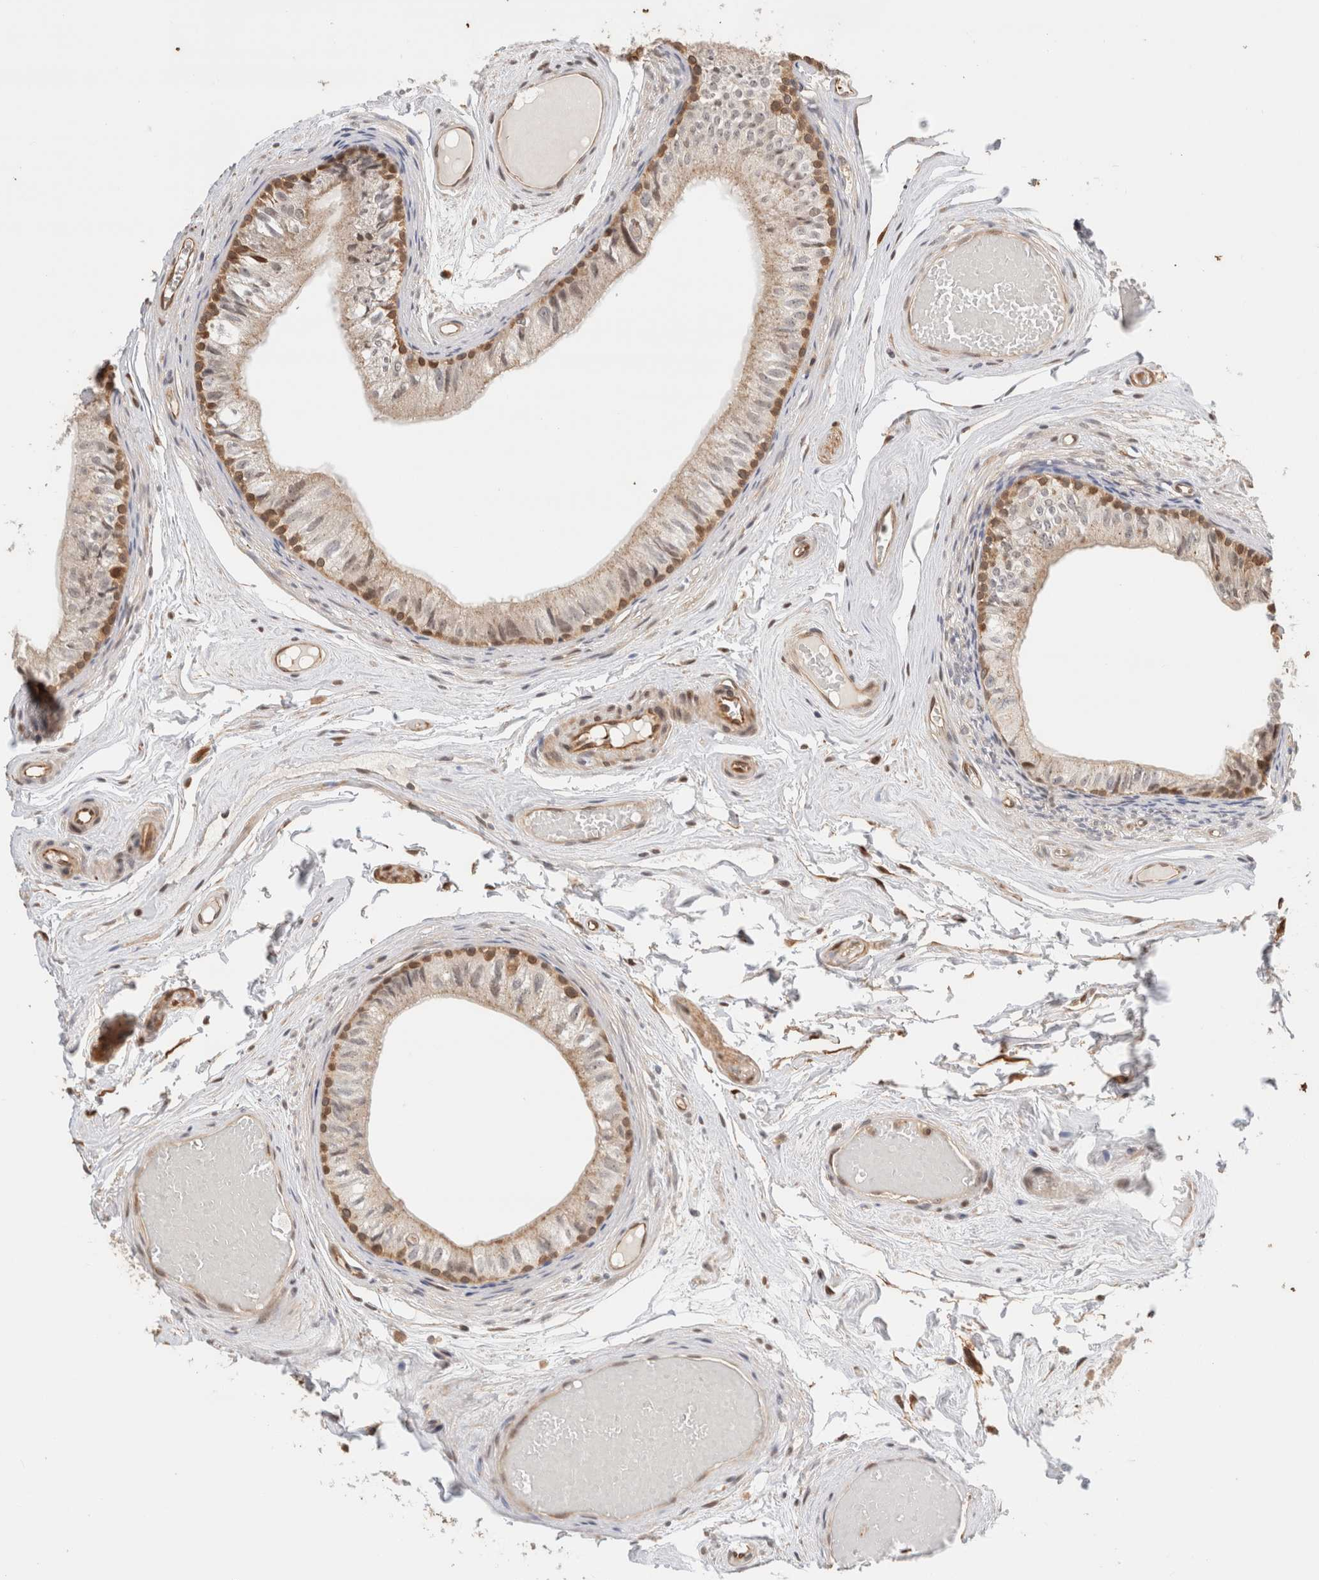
{"staining": {"intensity": "moderate", "quantity": "25%-75%", "location": "cytoplasmic/membranous"}, "tissue": "epididymis", "cell_type": "Glandular cells", "image_type": "normal", "snomed": [{"axis": "morphology", "description": "Normal tissue, NOS"}, {"axis": "topography", "description": "Epididymis"}], "caption": "Moderate cytoplasmic/membranous expression for a protein is appreciated in approximately 25%-75% of glandular cells of normal epididymis using IHC.", "gene": "OTUD6B", "patient": {"sex": "male", "age": 79}}